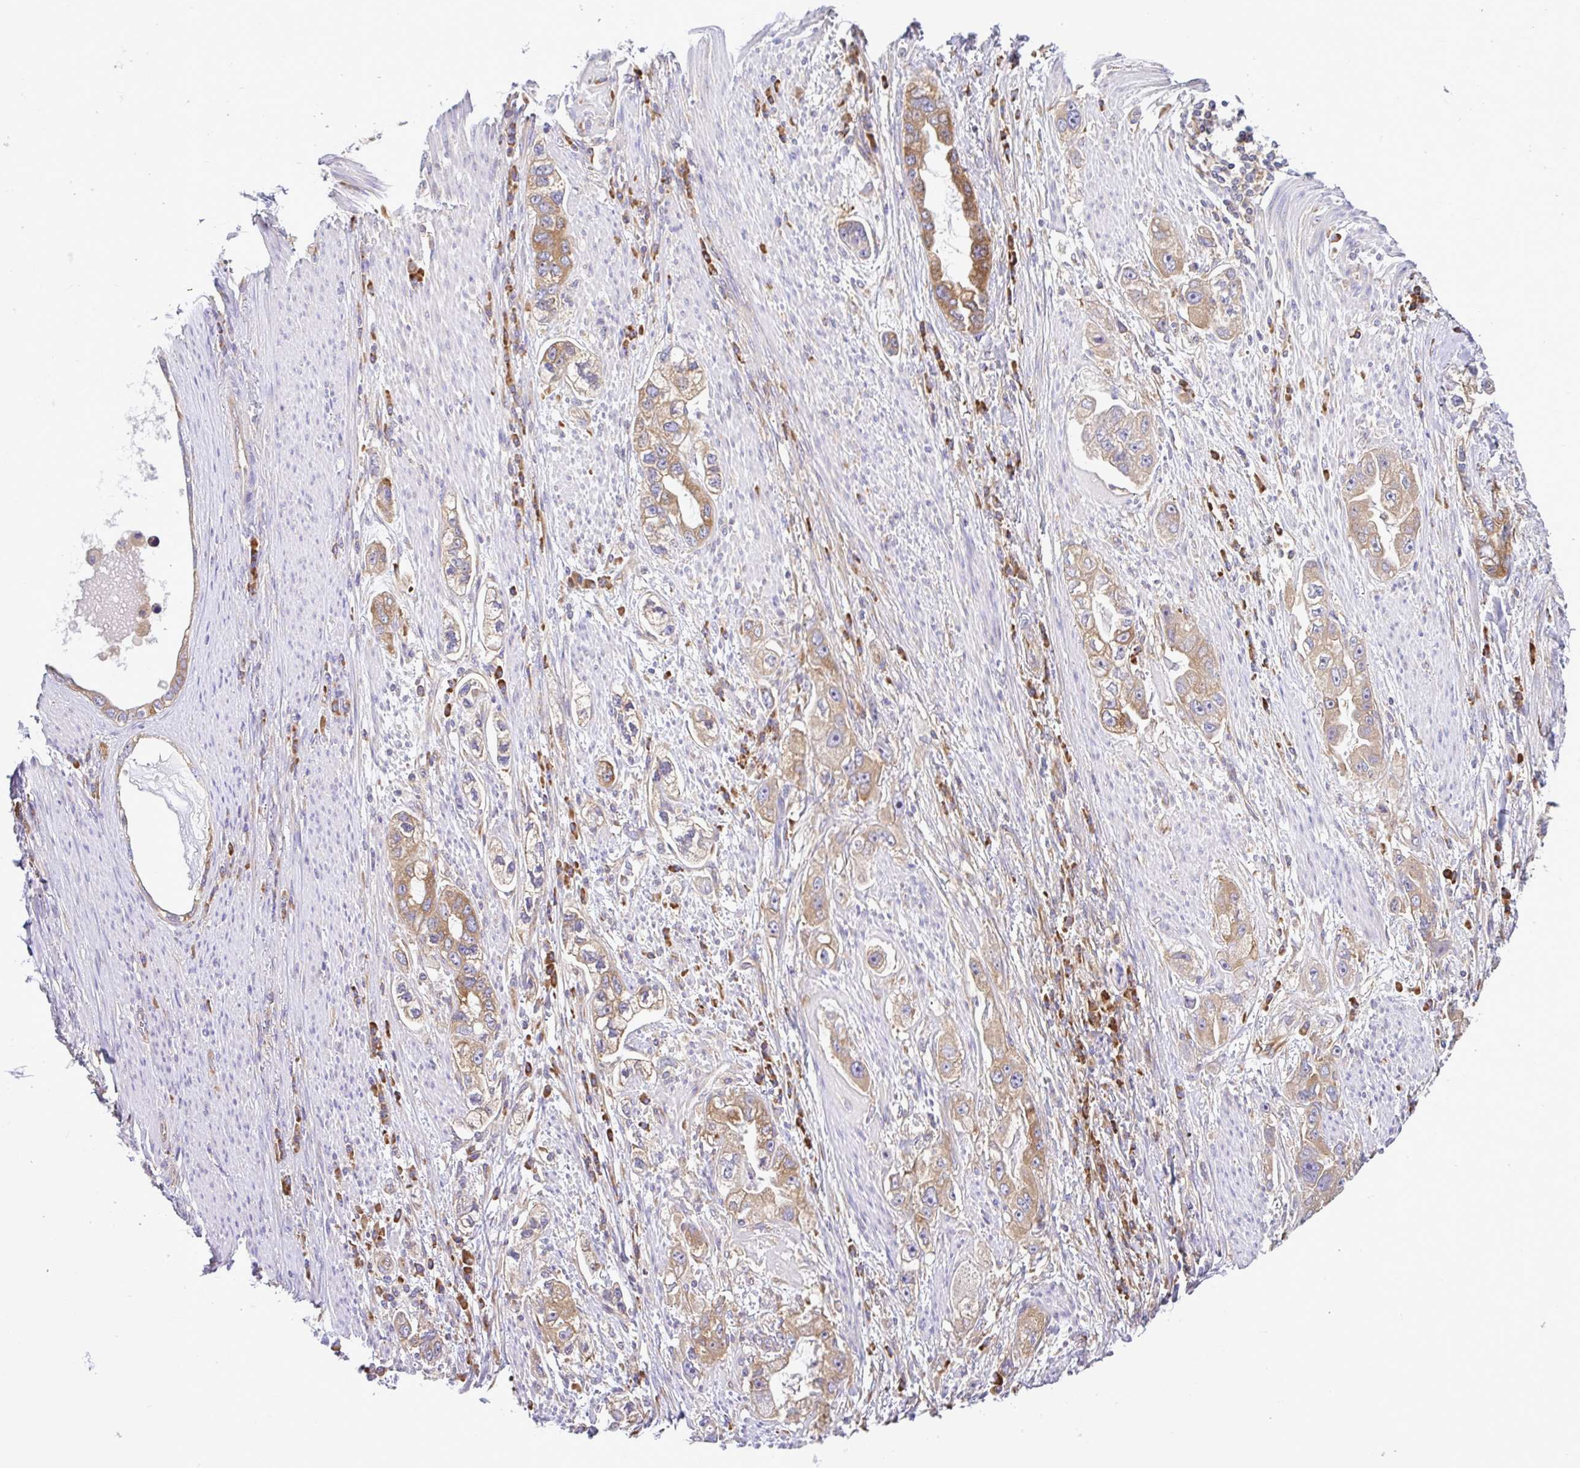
{"staining": {"intensity": "moderate", "quantity": ">75%", "location": "cytoplasmic/membranous"}, "tissue": "stomach cancer", "cell_type": "Tumor cells", "image_type": "cancer", "snomed": [{"axis": "morphology", "description": "Adenocarcinoma, NOS"}, {"axis": "topography", "description": "Stomach, lower"}], "caption": "An immunohistochemistry micrograph of tumor tissue is shown. Protein staining in brown highlights moderate cytoplasmic/membranous positivity in stomach cancer (adenocarcinoma) within tumor cells.", "gene": "LARS1", "patient": {"sex": "female", "age": 93}}